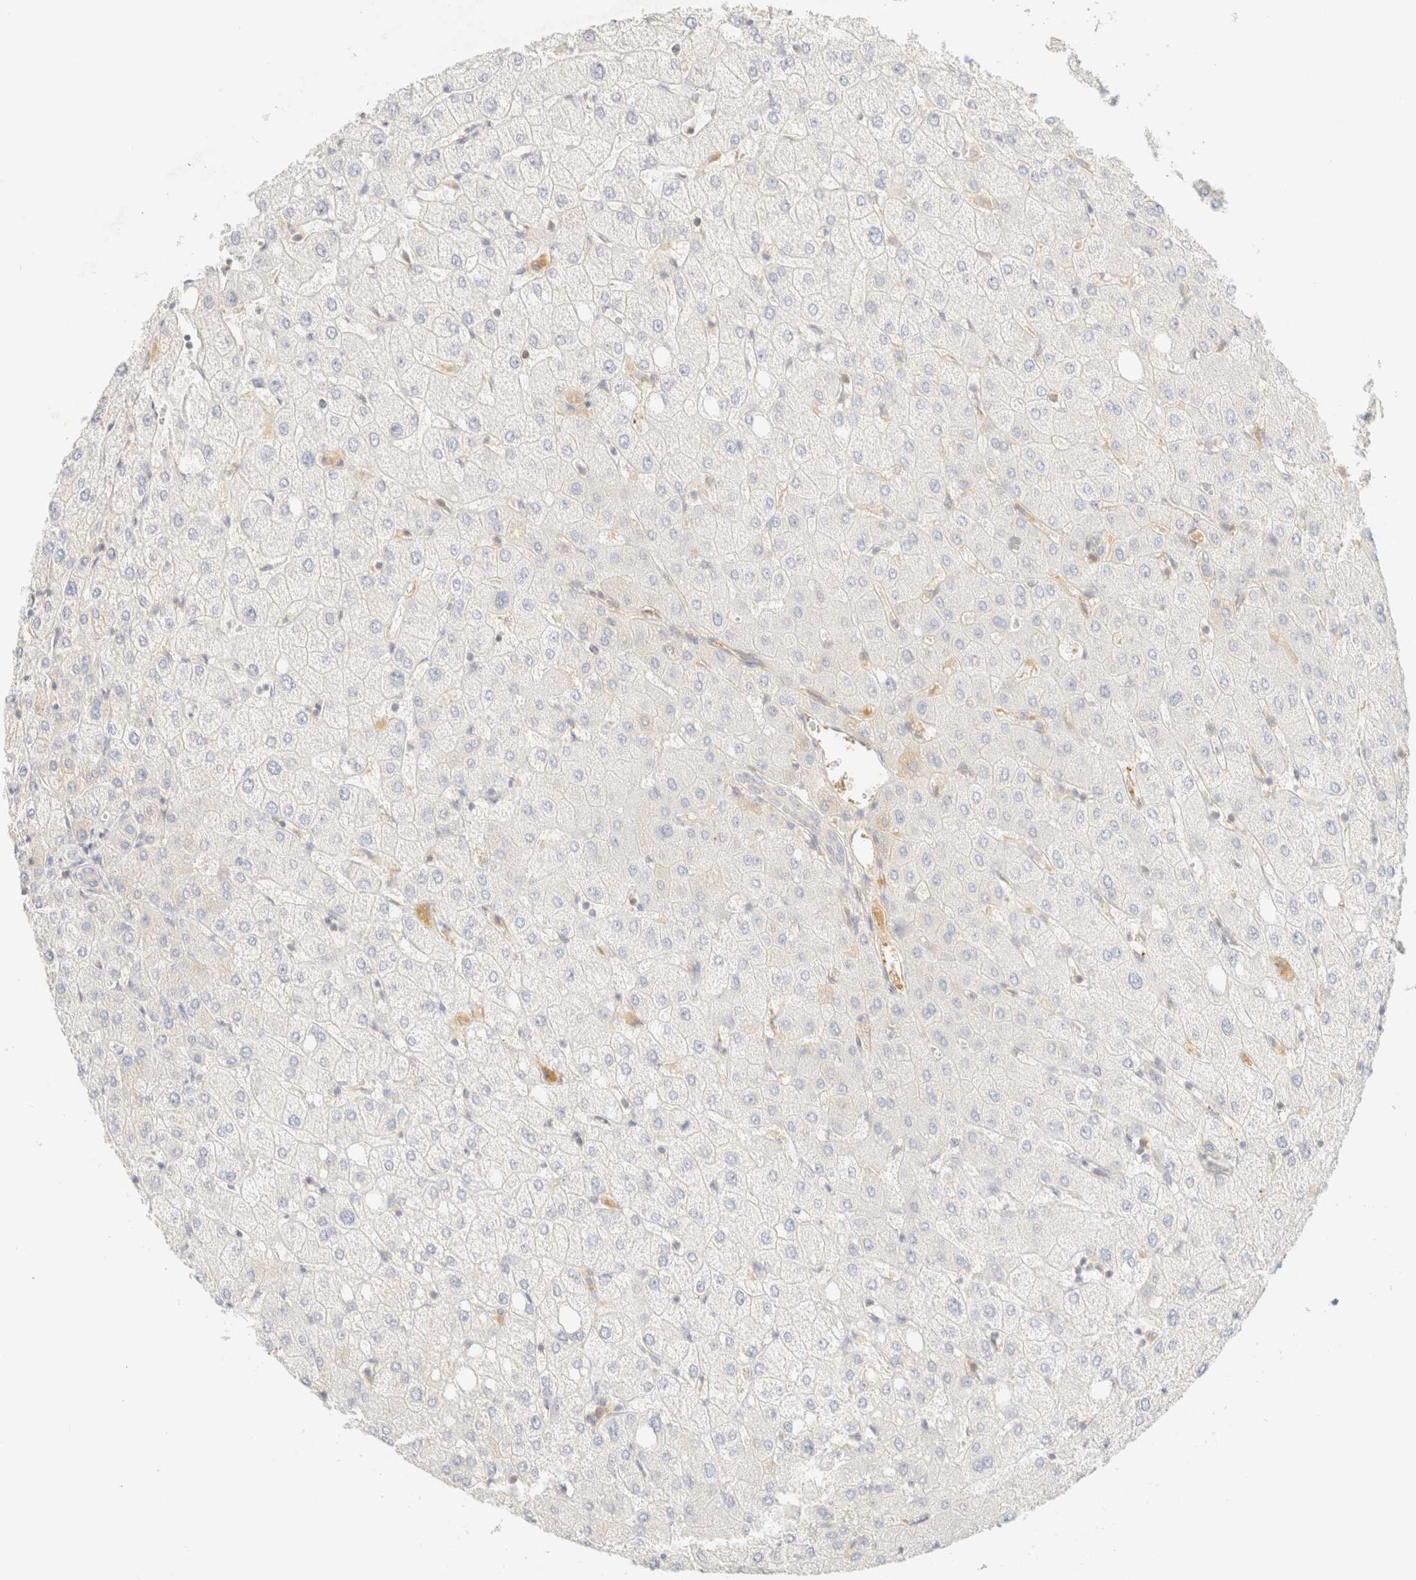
{"staining": {"intensity": "negative", "quantity": "none", "location": "none"}, "tissue": "liver", "cell_type": "Cholangiocytes", "image_type": "normal", "snomed": [{"axis": "morphology", "description": "Normal tissue, NOS"}, {"axis": "topography", "description": "Liver"}], "caption": "Micrograph shows no significant protein staining in cholangiocytes of unremarkable liver. Nuclei are stained in blue.", "gene": "FHOD1", "patient": {"sex": "female", "age": 54}}